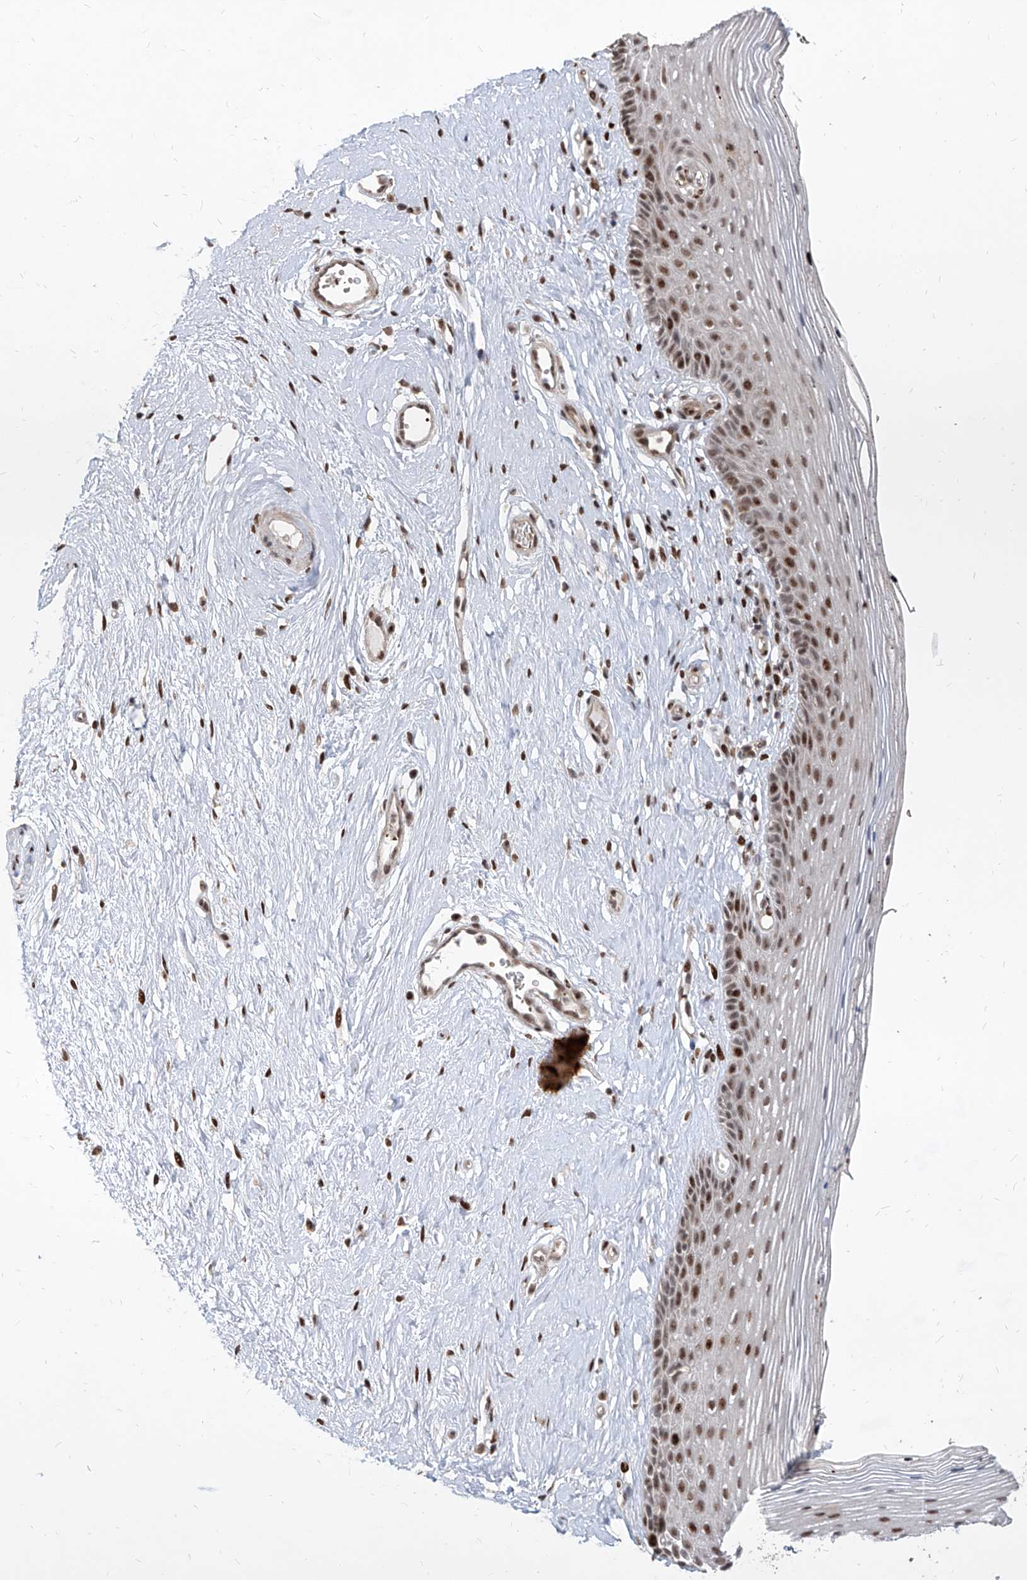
{"staining": {"intensity": "moderate", "quantity": "25%-75%", "location": "nuclear"}, "tissue": "vagina", "cell_type": "Squamous epithelial cells", "image_type": "normal", "snomed": [{"axis": "morphology", "description": "Normal tissue, NOS"}, {"axis": "topography", "description": "Vagina"}], "caption": "A histopathology image of vagina stained for a protein displays moderate nuclear brown staining in squamous epithelial cells. (DAB IHC with brightfield microscopy, high magnification).", "gene": "IRF2", "patient": {"sex": "female", "age": 46}}